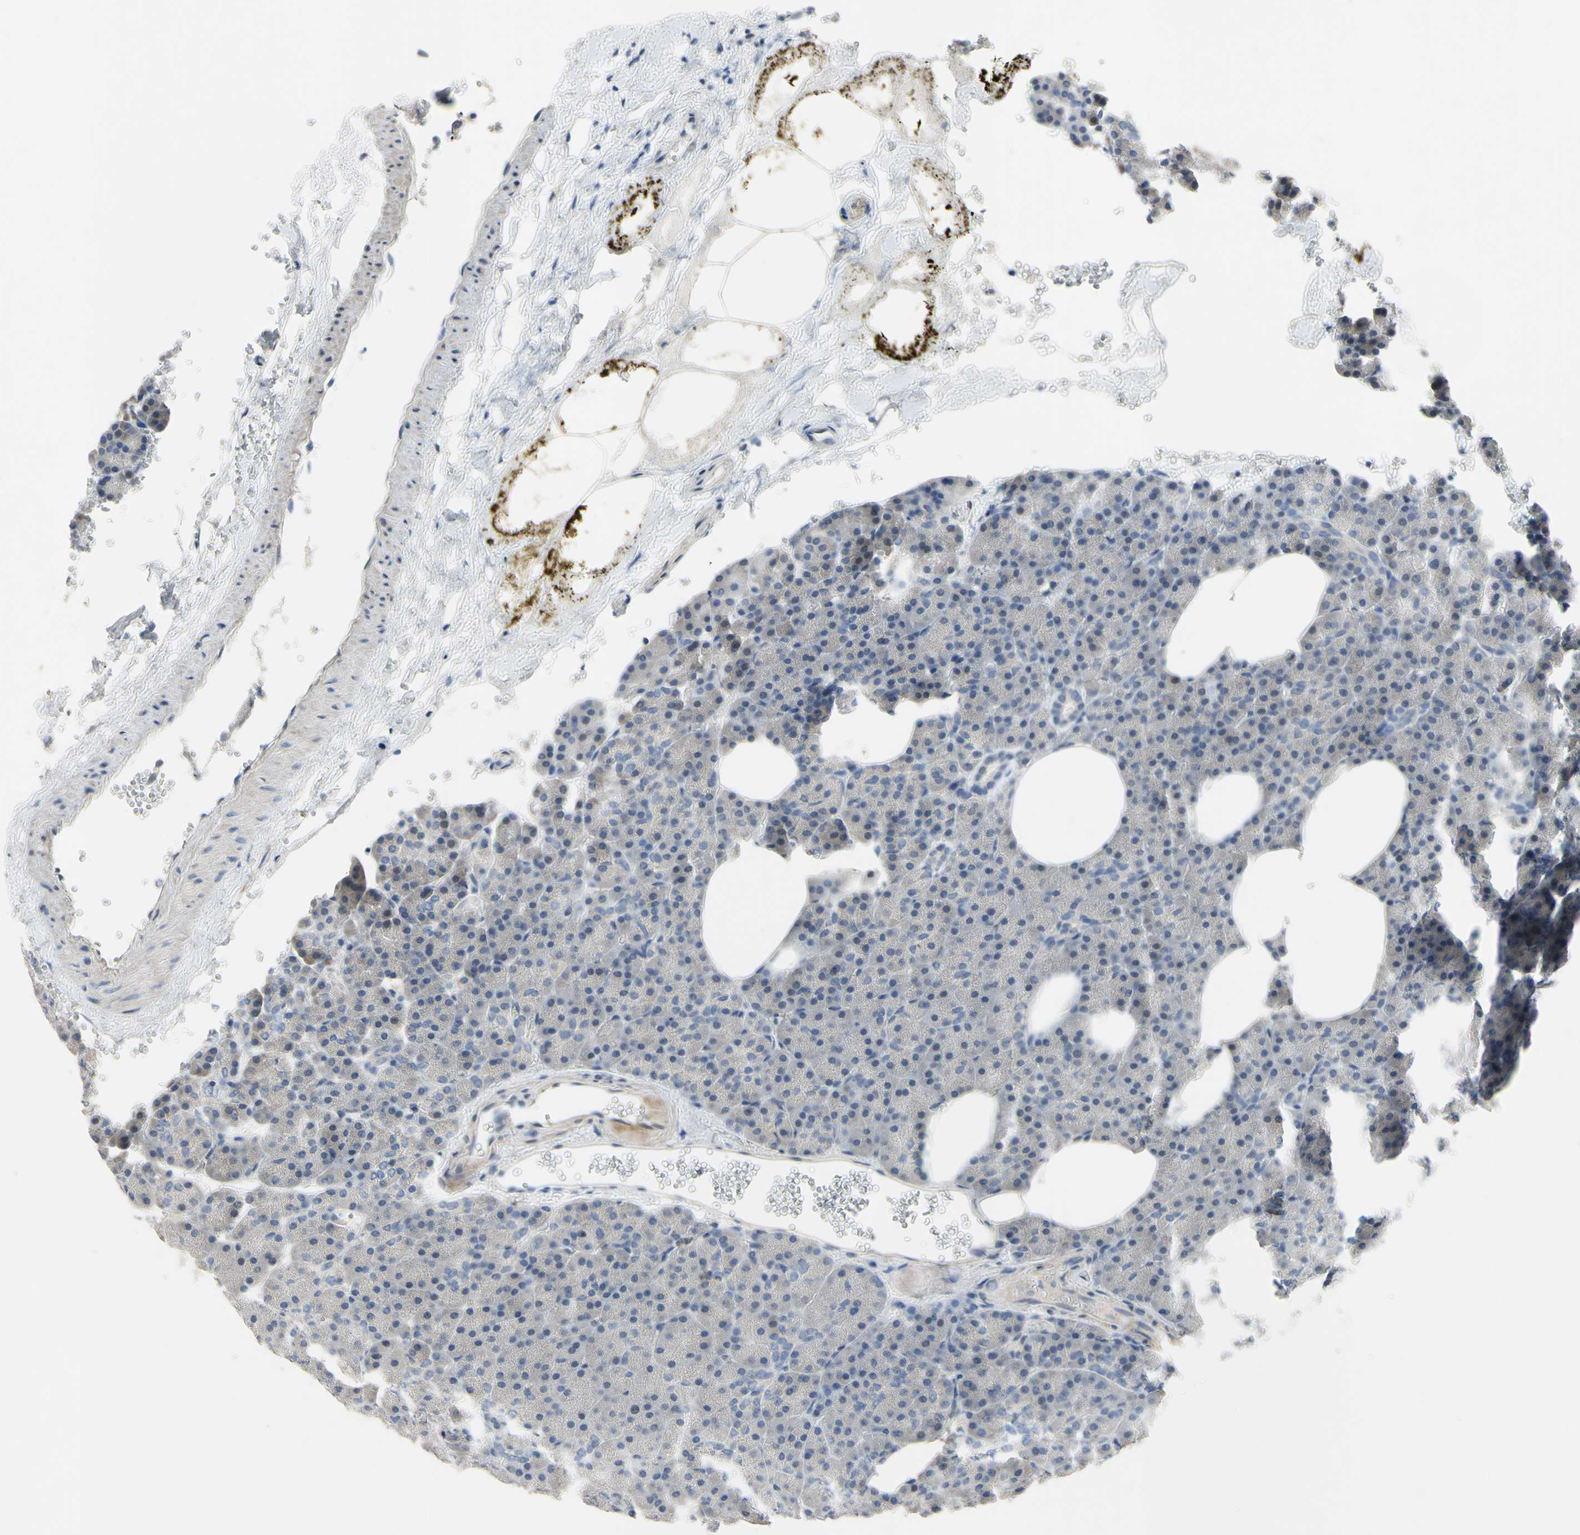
{"staining": {"intensity": "negative", "quantity": "none", "location": "none"}, "tissue": "pancreas", "cell_type": "Exocrine glandular cells", "image_type": "normal", "snomed": [{"axis": "morphology", "description": "Normal tissue, NOS"}, {"axis": "topography", "description": "Pancreas"}], "caption": "The immunohistochemistry (IHC) histopathology image has no significant staining in exocrine glandular cells of pancreas. (Stains: DAB (3,3'-diaminobenzidine) IHC with hematoxylin counter stain, Microscopy: brightfield microscopy at high magnification).", "gene": "LHX9", "patient": {"sex": "female", "age": 35}}